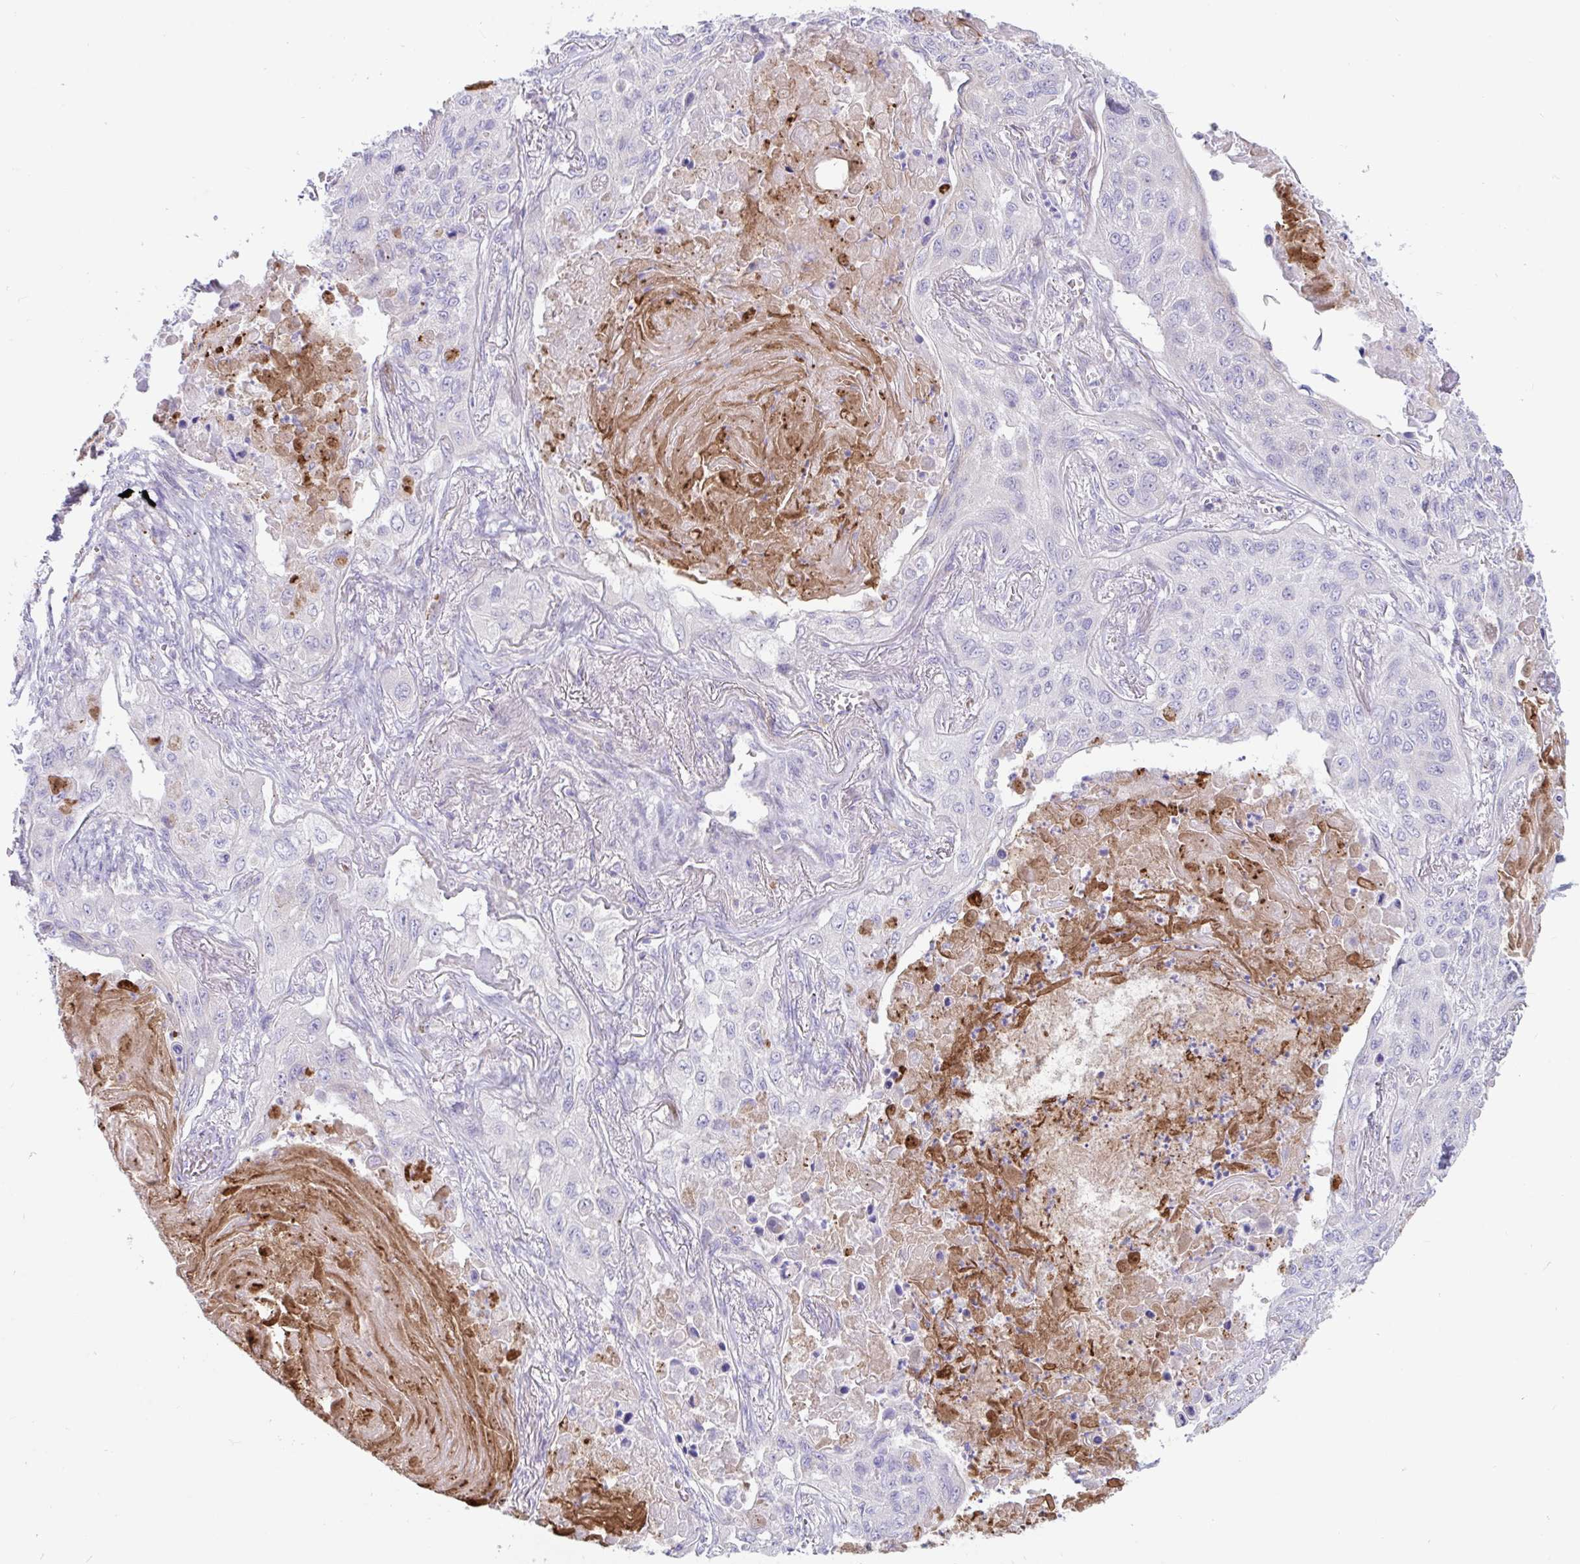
{"staining": {"intensity": "negative", "quantity": "none", "location": "none"}, "tissue": "lung cancer", "cell_type": "Tumor cells", "image_type": "cancer", "snomed": [{"axis": "morphology", "description": "Squamous cell carcinoma, NOS"}, {"axis": "topography", "description": "Lung"}], "caption": "There is no significant expression in tumor cells of lung cancer. The staining was performed using DAB (3,3'-diaminobenzidine) to visualize the protein expression in brown, while the nuclei were stained in blue with hematoxylin (Magnification: 20x).", "gene": "IL37", "patient": {"sex": "male", "age": 75}}